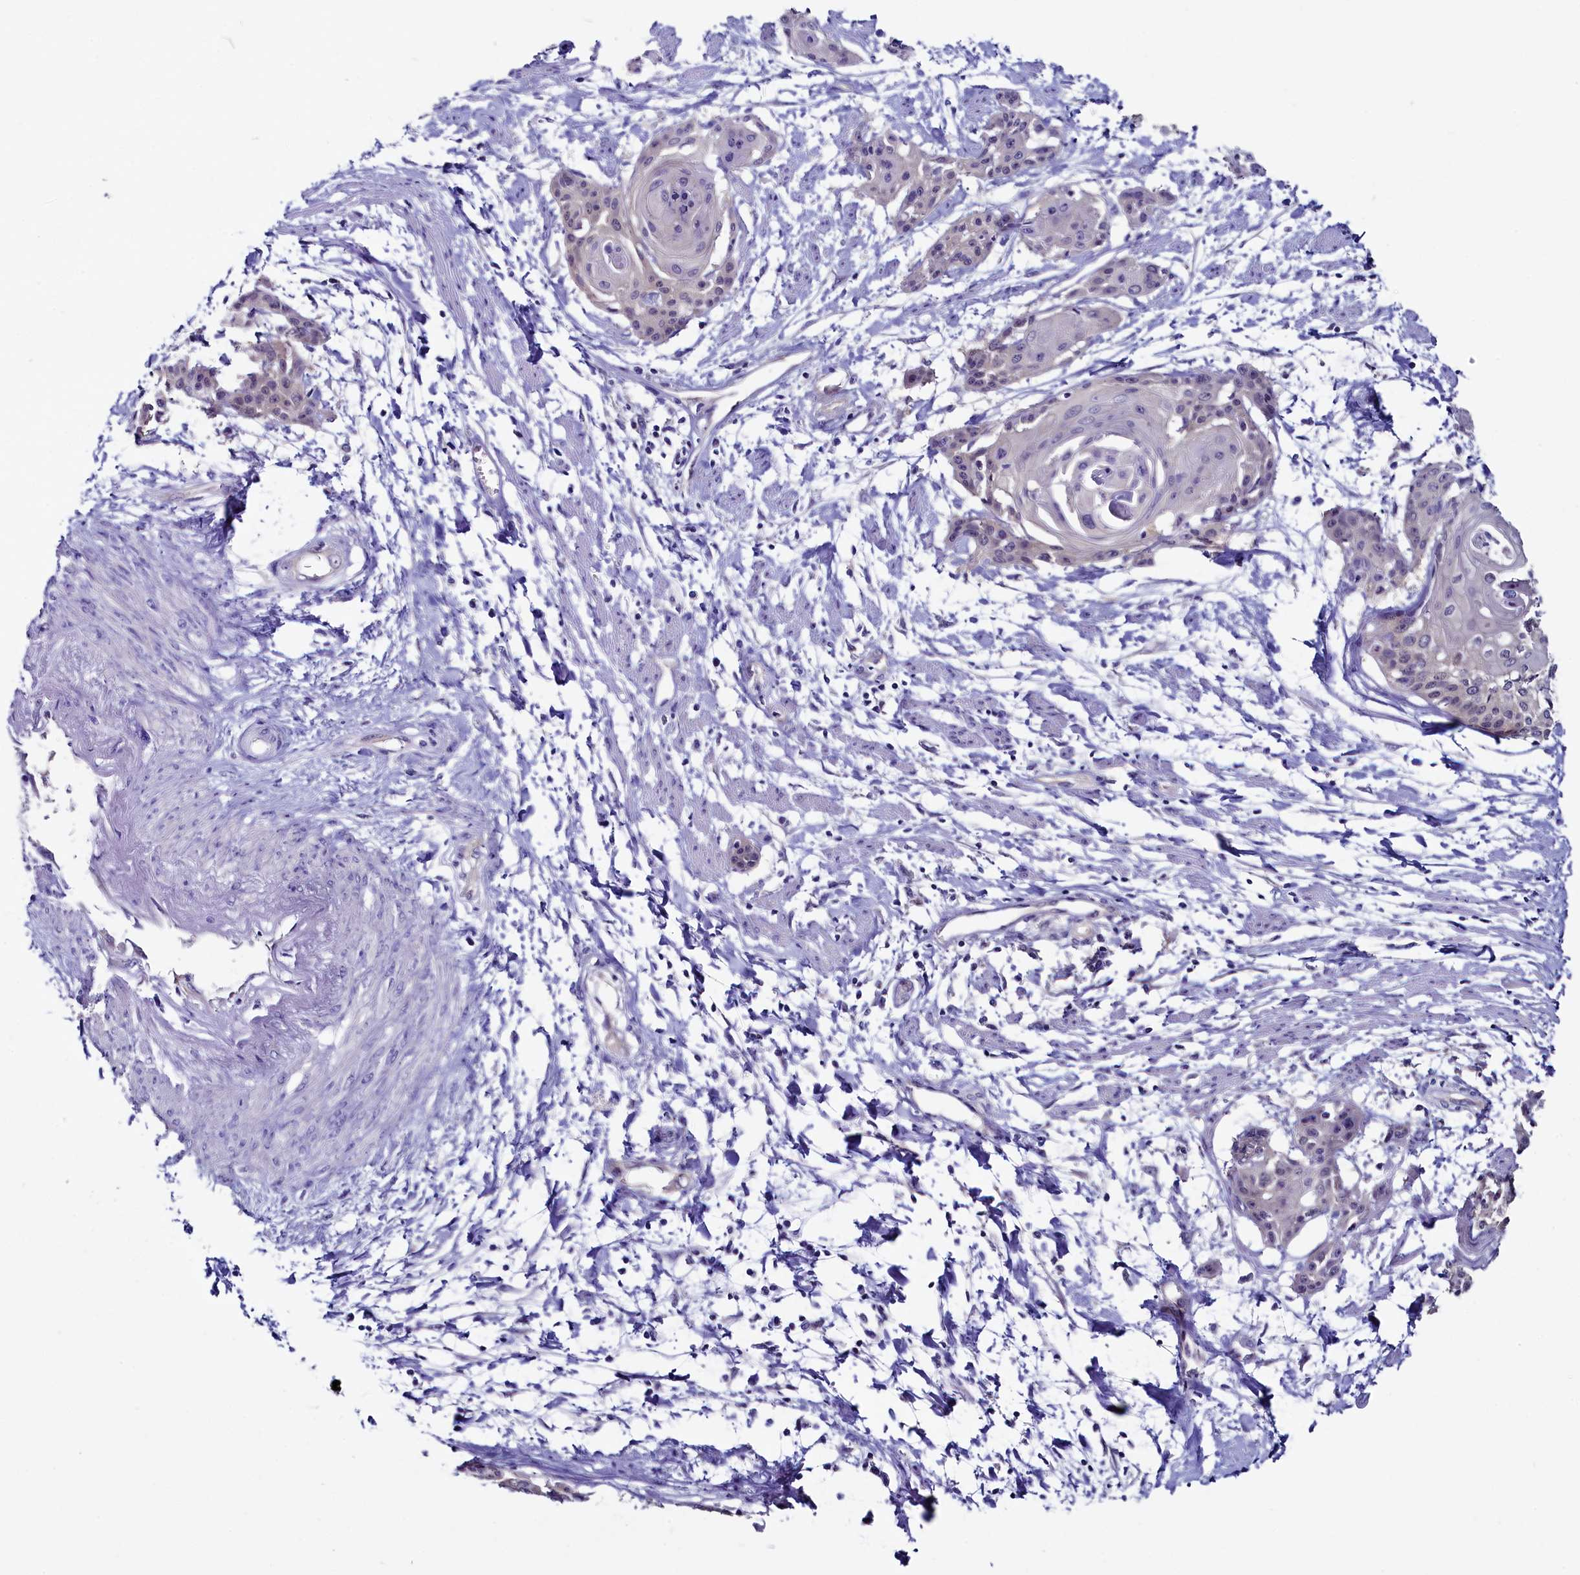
{"staining": {"intensity": "negative", "quantity": "none", "location": "none"}, "tissue": "cervical cancer", "cell_type": "Tumor cells", "image_type": "cancer", "snomed": [{"axis": "morphology", "description": "Squamous cell carcinoma, NOS"}, {"axis": "topography", "description": "Cervix"}], "caption": "Image shows no protein expression in tumor cells of cervical squamous cell carcinoma tissue. The staining was performed using DAB (3,3'-diaminobenzidine) to visualize the protein expression in brown, while the nuclei were stained in blue with hematoxylin (Magnification: 20x).", "gene": "CIAPIN1", "patient": {"sex": "female", "age": 57}}